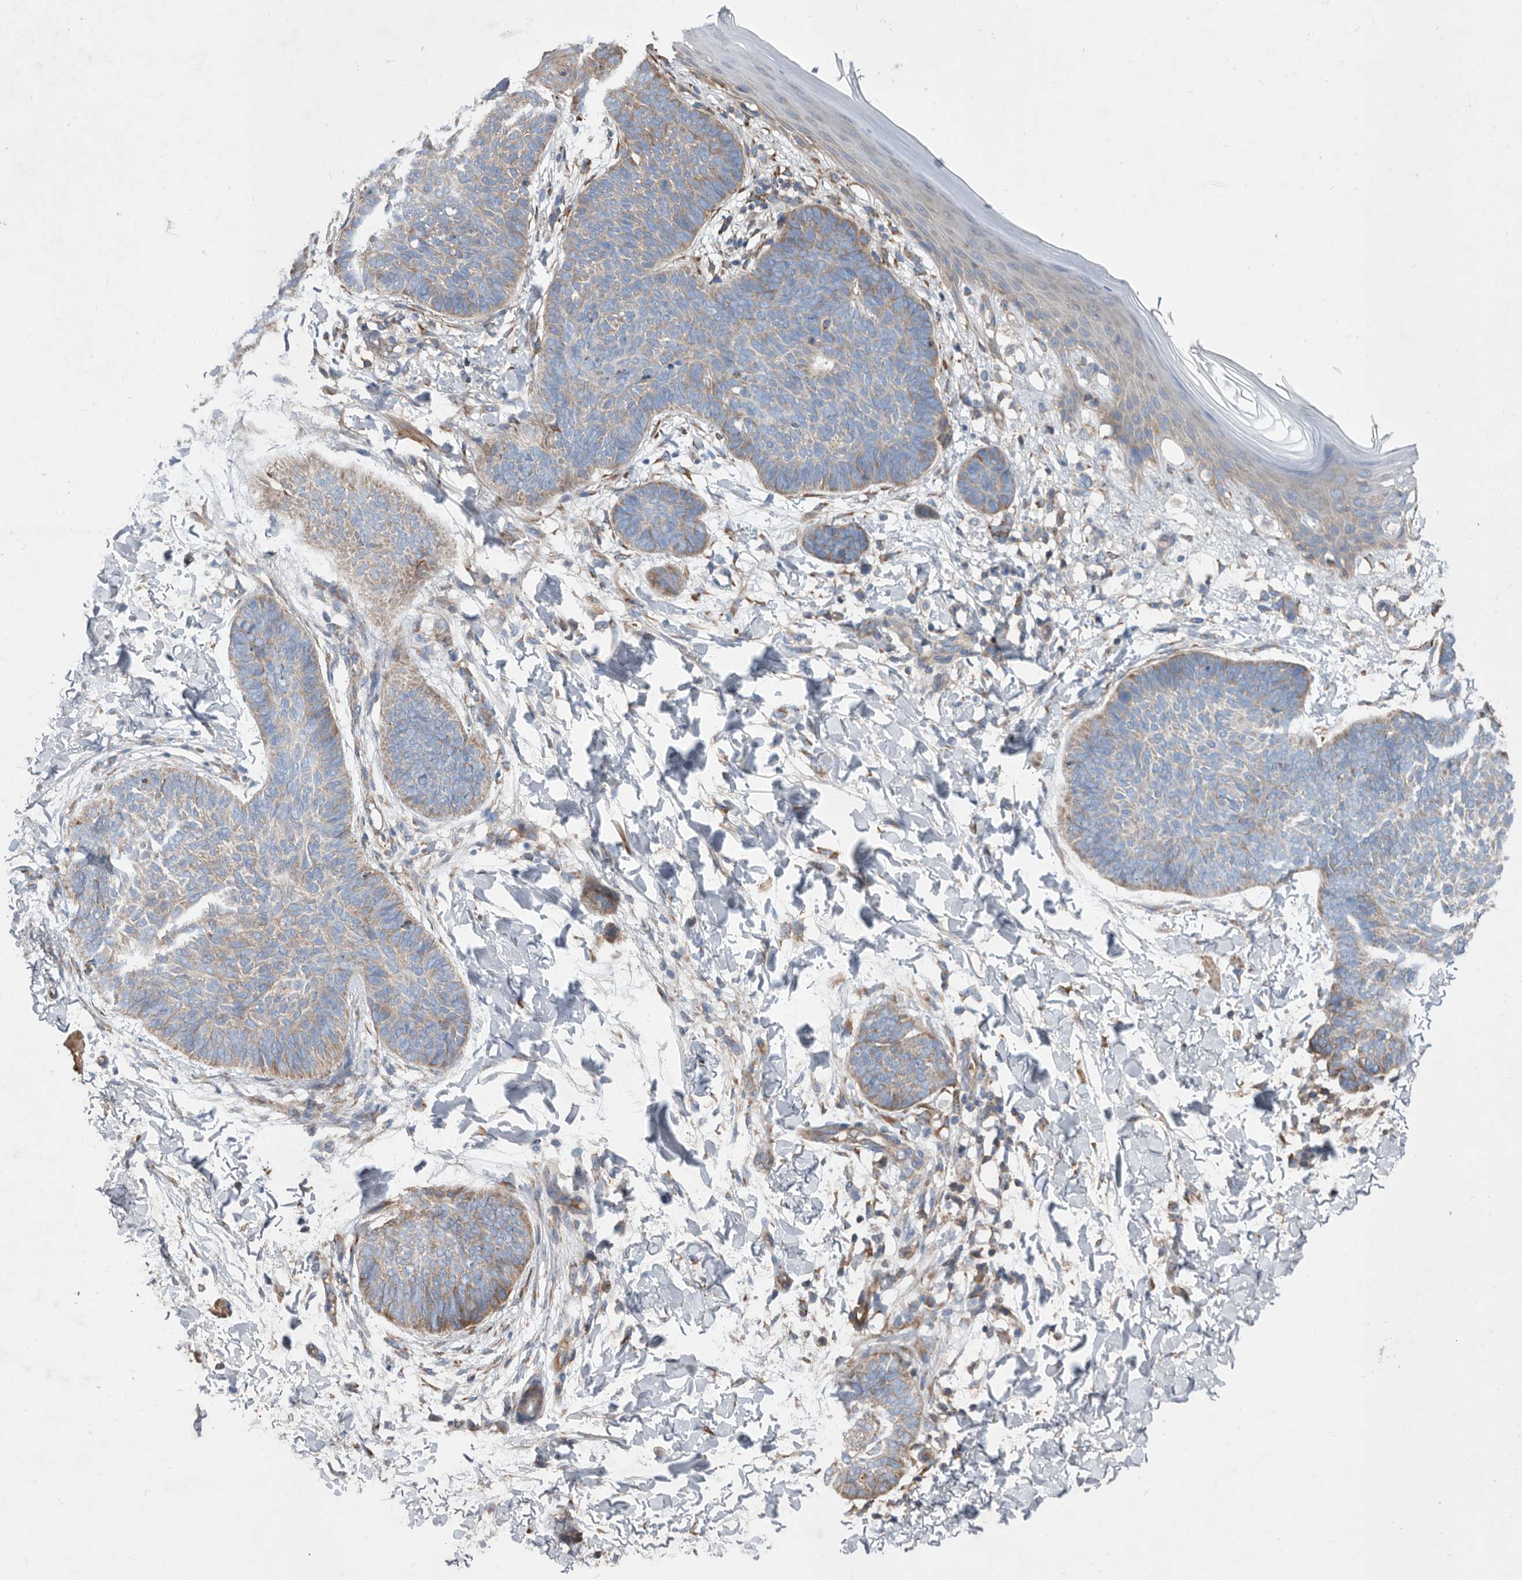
{"staining": {"intensity": "weak", "quantity": "<25%", "location": "cytoplasmic/membranous"}, "tissue": "skin cancer", "cell_type": "Tumor cells", "image_type": "cancer", "snomed": [{"axis": "morphology", "description": "Normal tissue, NOS"}, {"axis": "morphology", "description": "Basal cell carcinoma"}, {"axis": "topography", "description": "Skin"}], "caption": "A high-resolution histopathology image shows immunohistochemistry (IHC) staining of skin cancer (basal cell carcinoma), which exhibits no significant positivity in tumor cells. The staining was performed using DAB (3,3'-diaminobenzidine) to visualize the protein expression in brown, while the nuclei were stained in blue with hematoxylin (Magnification: 20x).", "gene": "ATP13A3", "patient": {"sex": "male", "age": 50}}